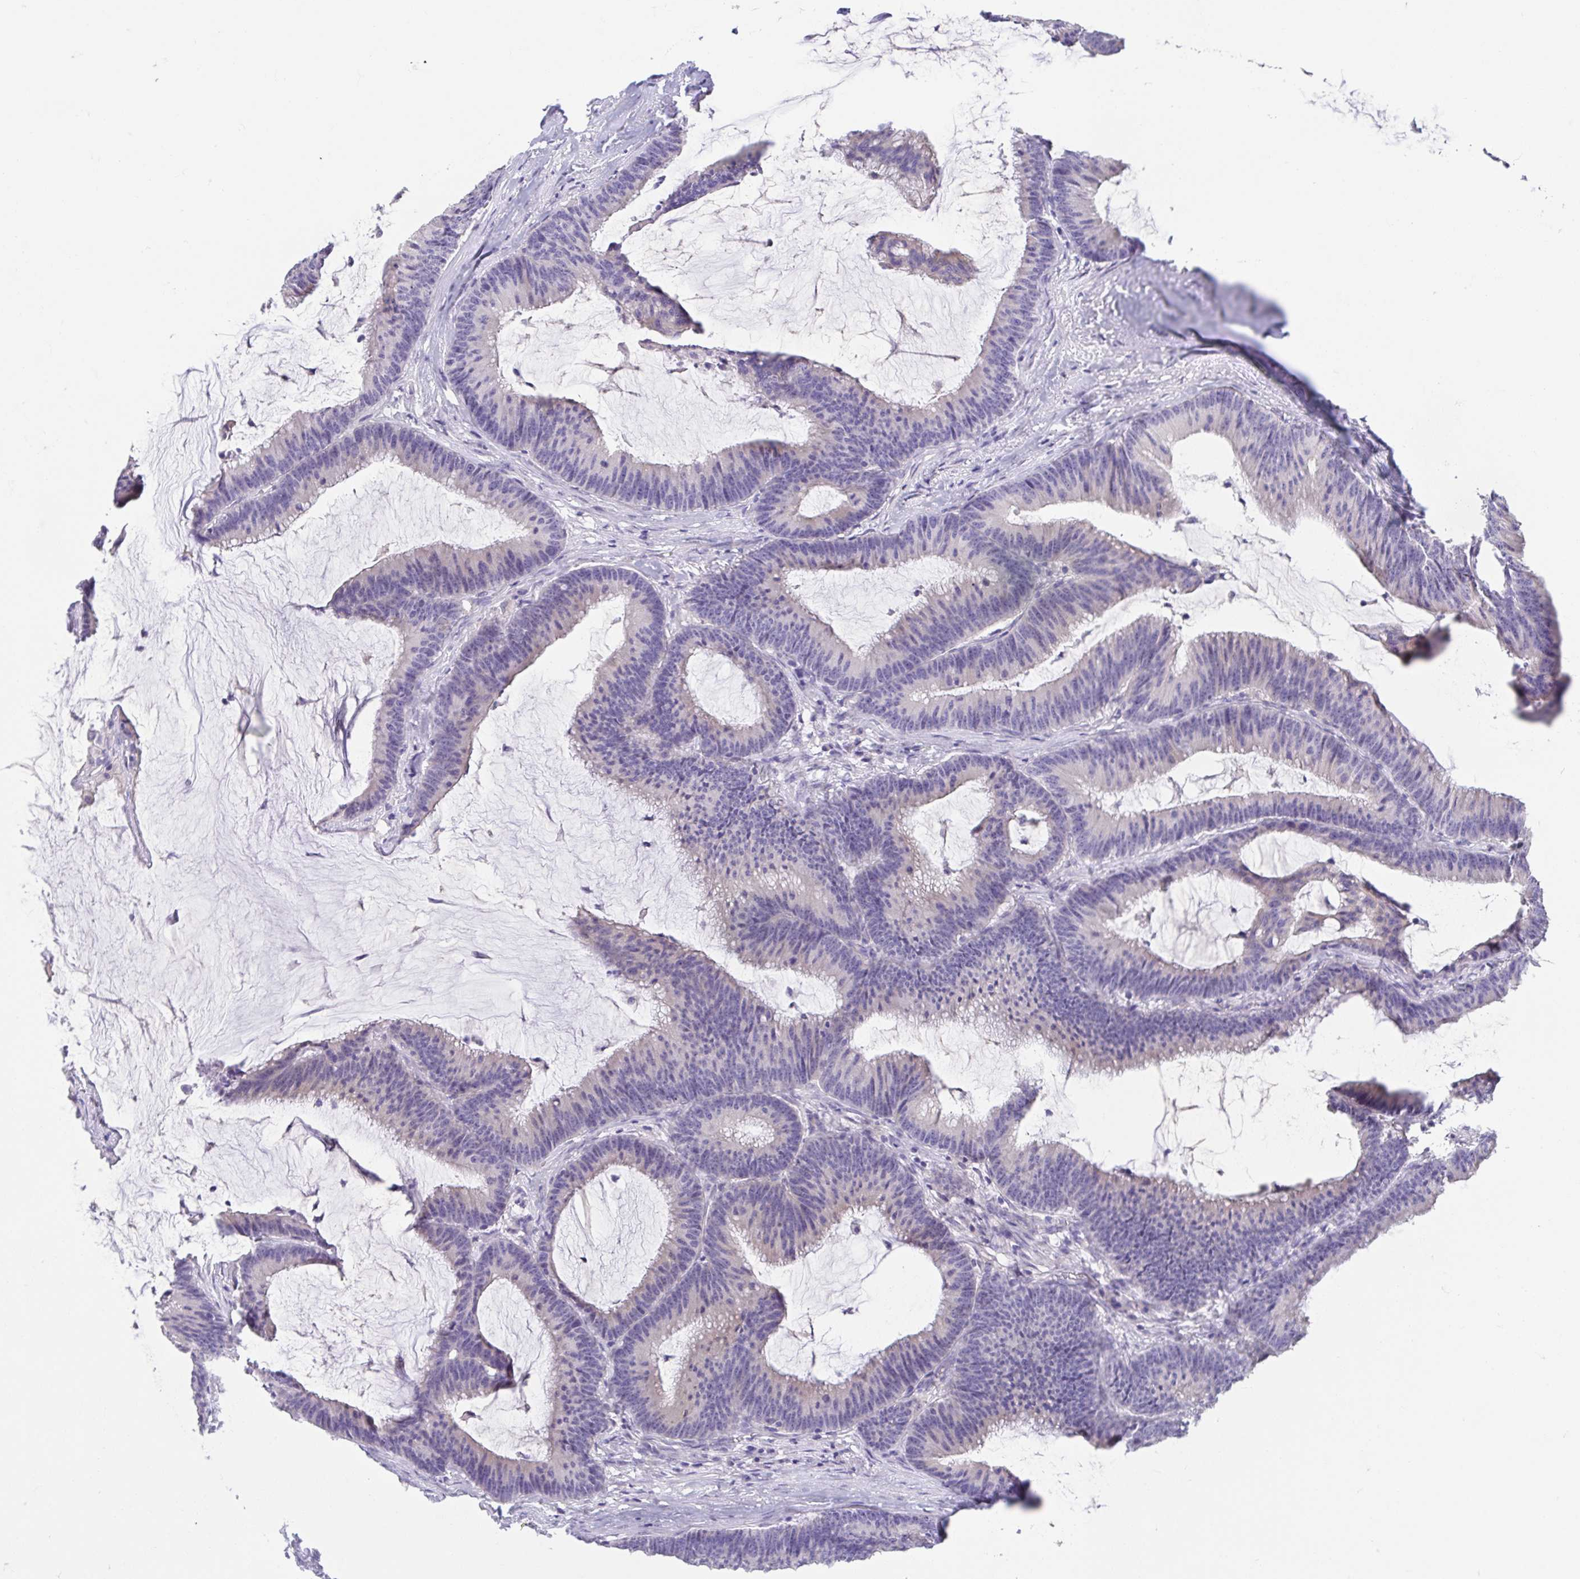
{"staining": {"intensity": "negative", "quantity": "none", "location": "none"}, "tissue": "colorectal cancer", "cell_type": "Tumor cells", "image_type": "cancer", "snomed": [{"axis": "morphology", "description": "Adenocarcinoma, NOS"}, {"axis": "topography", "description": "Colon"}], "caption": "Human colorectal adenocarcinoma stained for a protein using immunohistochemistry reveals no expression in tumor cells.", "gene": "FABP3", "patient": {"sex": "female", "age": 78}}